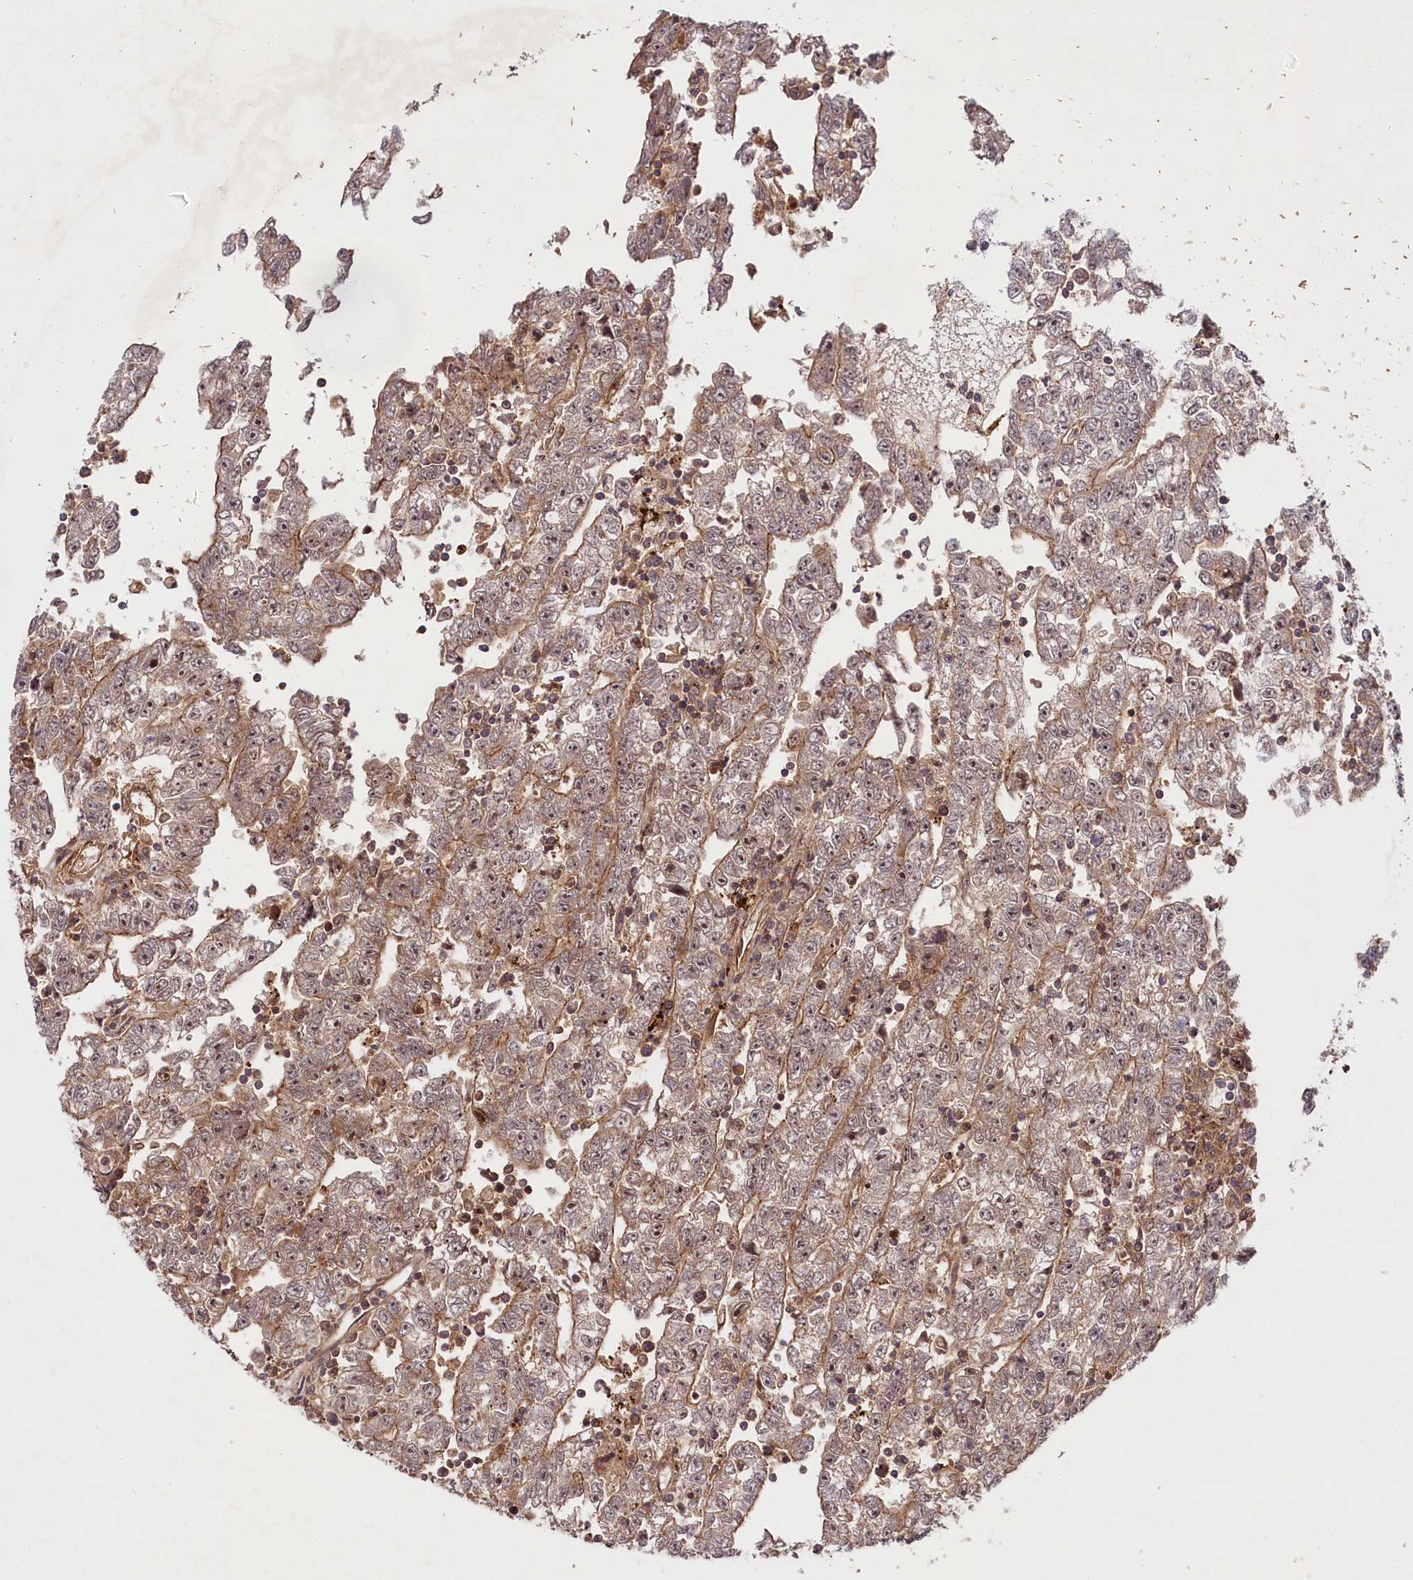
{"staining": {"intensity": "moderate", "quantity": ">75%", "location": "cytoplasmic/membranous,nuclear"}, "tissue": "testis cancer", "cell_type": "Tumor cells", "image_type": "cancer", "snomed": [{"axis": "morphology", "description": "Carcinoma, Embryonal, NOS"}, {"axis": "topography", "description": "Testis"}], "caption": "Immunohistochemical staining of human embryonal carcinoma (testis) exhibits moderate cytoplasmic/membranous and nuclear protein expression in about >75% of tumor cells.", "gene": "NEDD1", "patient": {"sex": "male", "age": 25}}